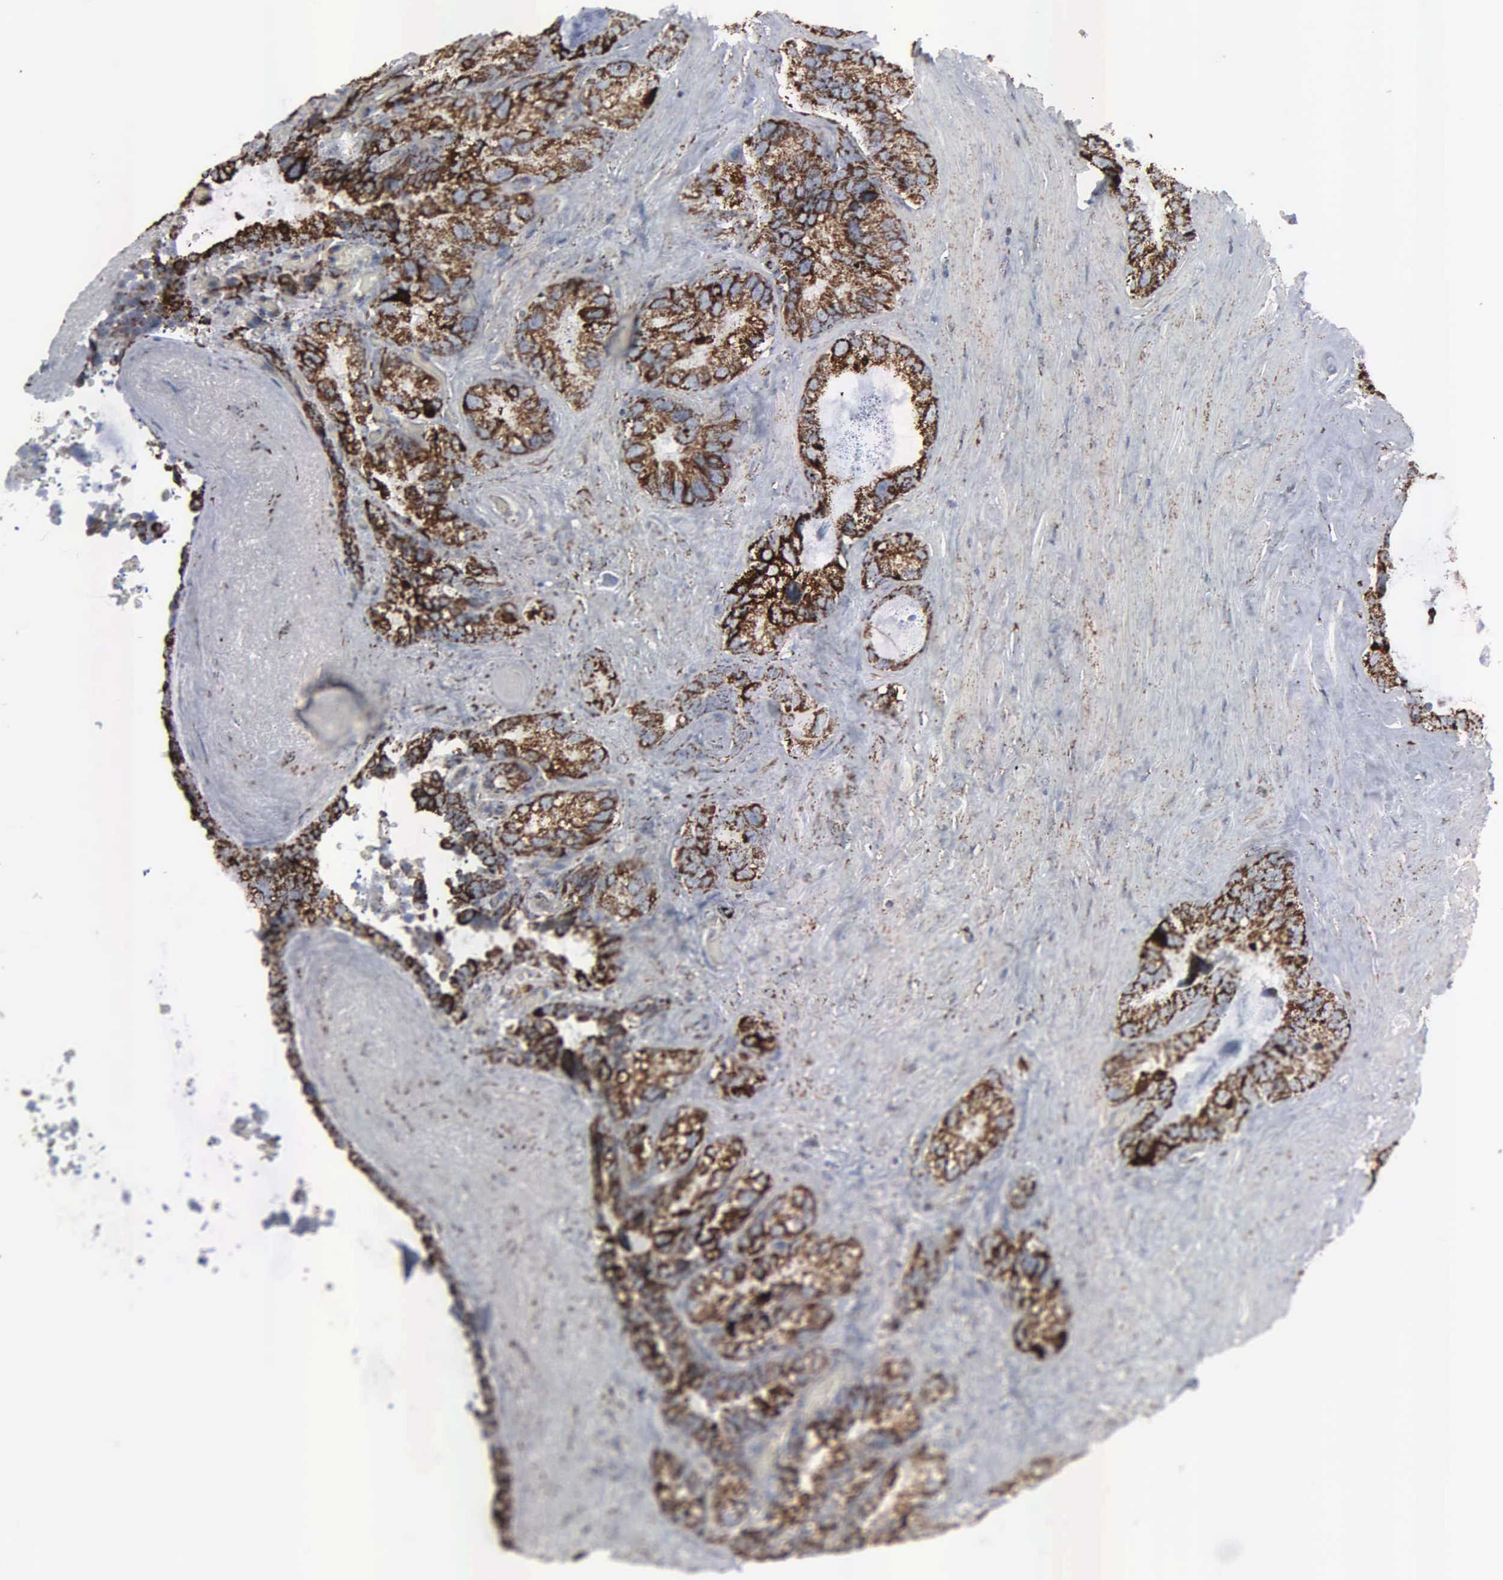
{"staining": {"intensity": "strong", "quantity": ">75%", "location": "cytoplasmic/membranous"}, "tissue": "seminal vesicle", "cell_type": "Glandular cells", "image_type": "normal", "snomed": [{"axis": "morphology", "description": "Normal tissue, NOS"}, {"axis": "topography", "description": "Seminal veicle"}], "caption": "DAB (3,3'-diaminobenzidine) immunohistochemical staining of benign human seminal vesicle demonstrates strong cytoplasmic/membranous protein staining in approximately >75% of glandular cells. (DAB (3,3'-diaminobenzidine) = brown stain, brightfield microscopy at high magnification).", "gene": "HSPA9", "patient": {"sex": "male", "age": 63}}